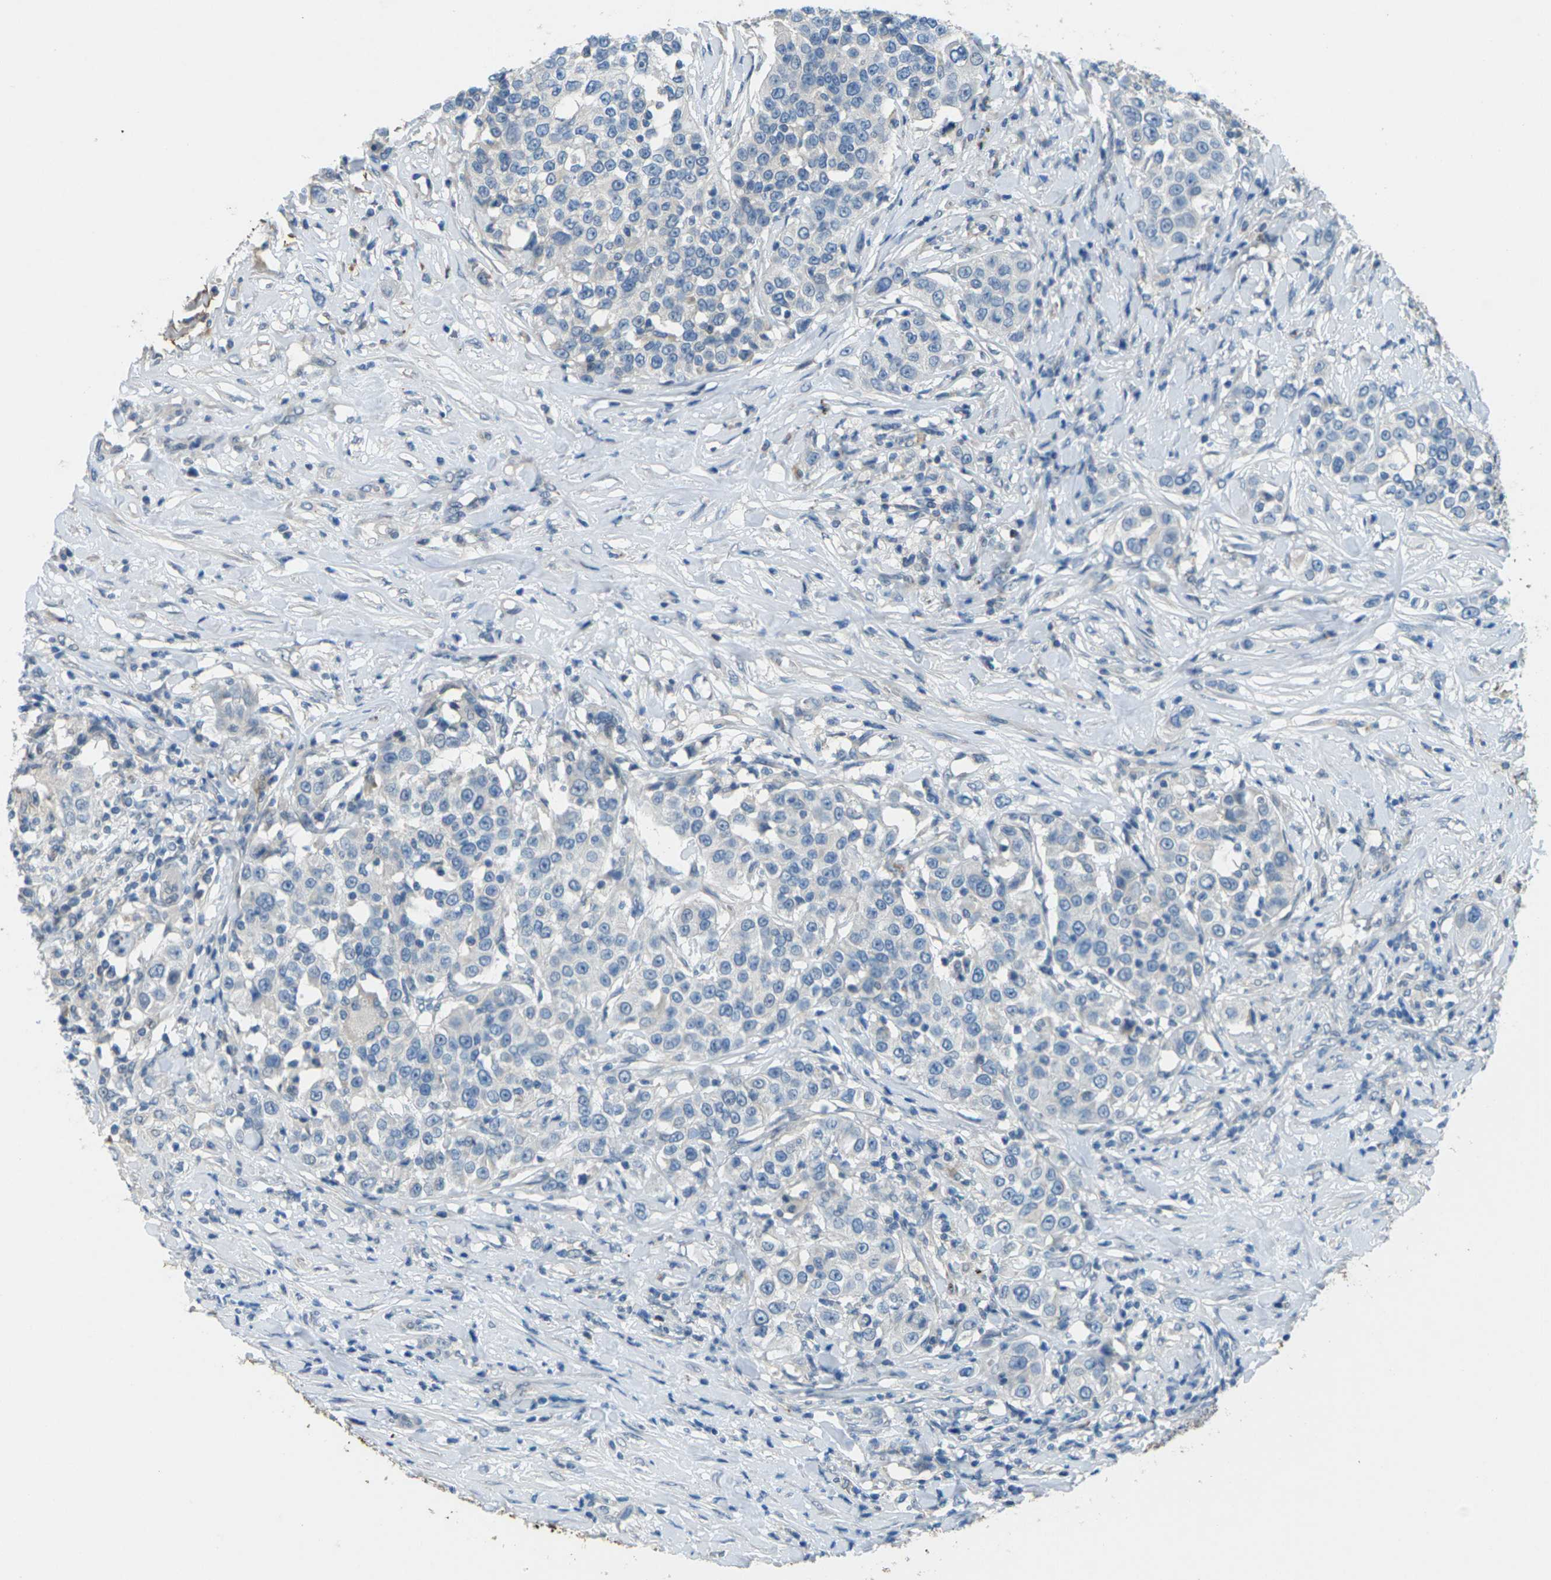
{"staining": {"intensity": "negative", "quantity": "none", "location": "none"}, "tissue": "urothelial cancer", "cell_type": "Tumor cells", "image_type": "cancer", "snomed": [{"axis": "morphology", "description": "Urothelial carcinoma, High grade"}, {"axis": "topography", "description": "Urinary bladder"}], "caption": "Urothelial cancer stained for a protein using IHC displays no staining tumor cells.", "gene": "SIGLEC14", "patient": {"sex": "female", "age": 80}}